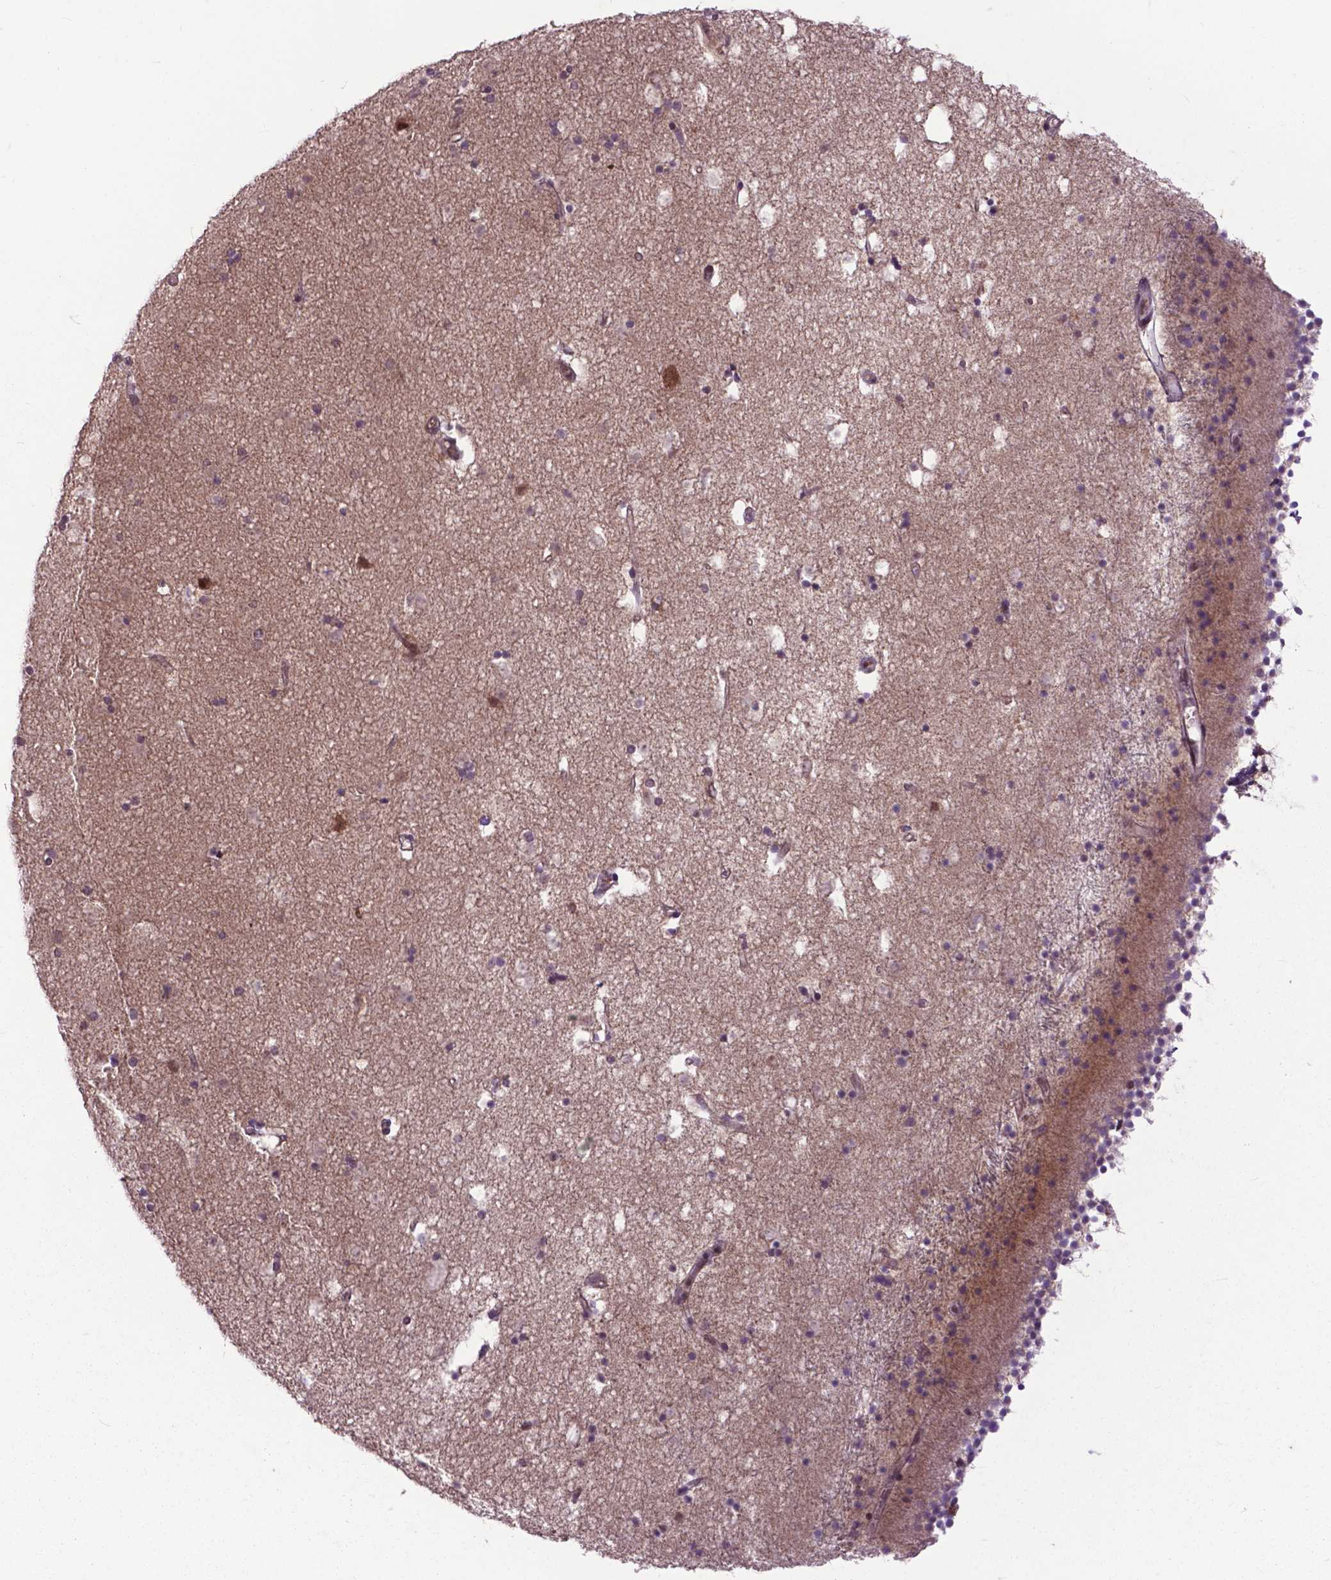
{"staining": {"intensity": "negative", "quantity": "none", "location": "none"}, "tissue": "caudate", "cell_type": "Glial cells", "image_type": "normal", "snomed": [{"axis": "morphology", "description": "Normal tissue, NOS"}, {"axis": "topography", "description": "Lateral ventricle wall"}], "caption": "An image of caudate stained for a protein displays no brown staining in glial cells.", "gene": "FAF1", "patient": {"sex": "female", "age": 71}}